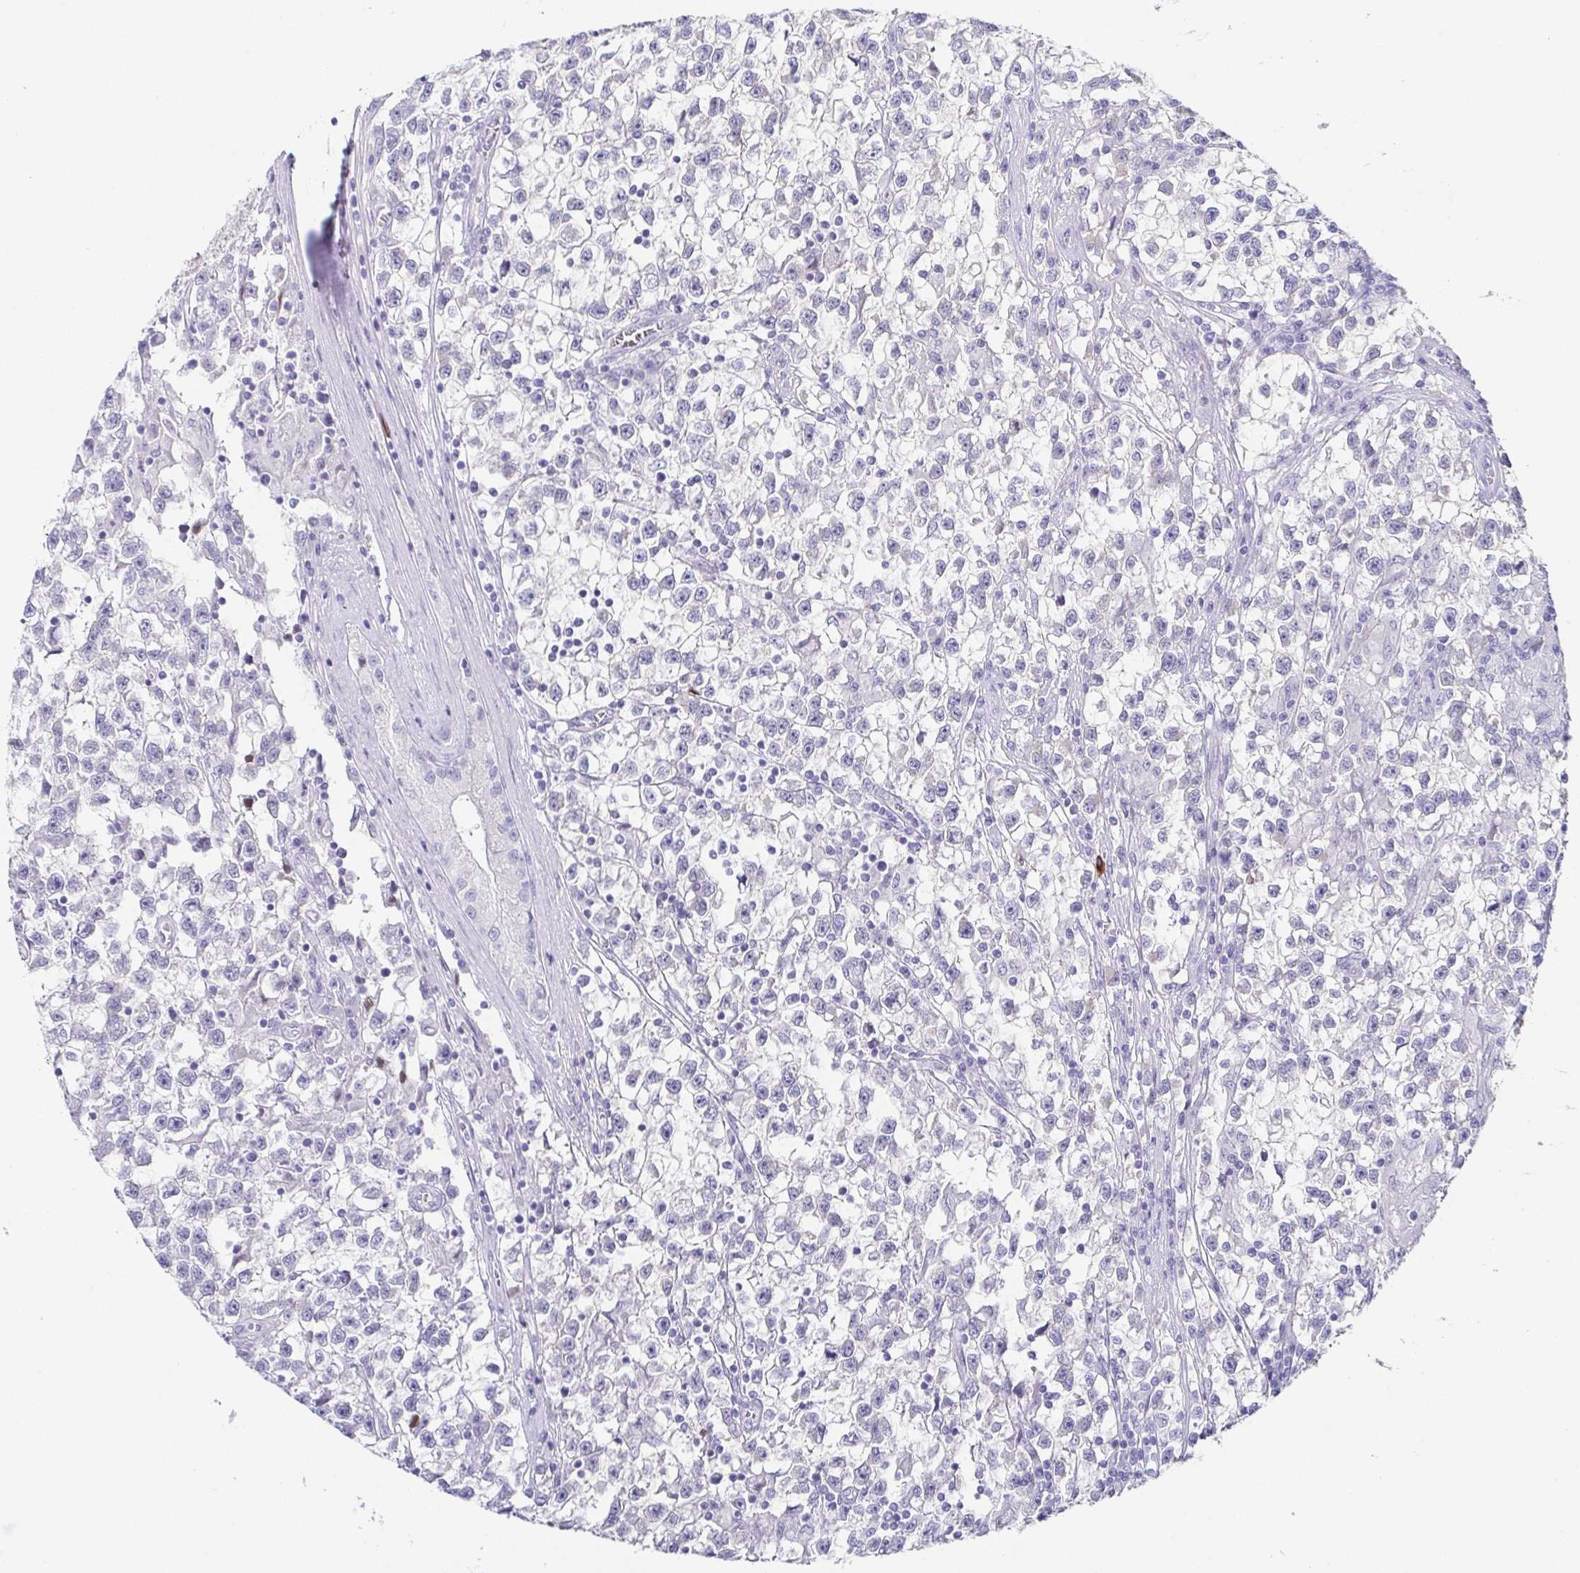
{"staining": {"intensity": "negative", "quantity": "none", "location": "none"}, "tissue": "testis cancer", "cell_type": "Tumor cells", "image_type": "cancer", "snomed": [{"axis": "morphology", "description": "Seminoma, NOS"}, {"axis": "topography", "description": "Testis"}], "caption": "DAB immunohistochemical staining of testis cancer reveals no significant staining in tumor cells.", "gene": "HTR2A", "patient": {"sex": "male", "age": 31}}